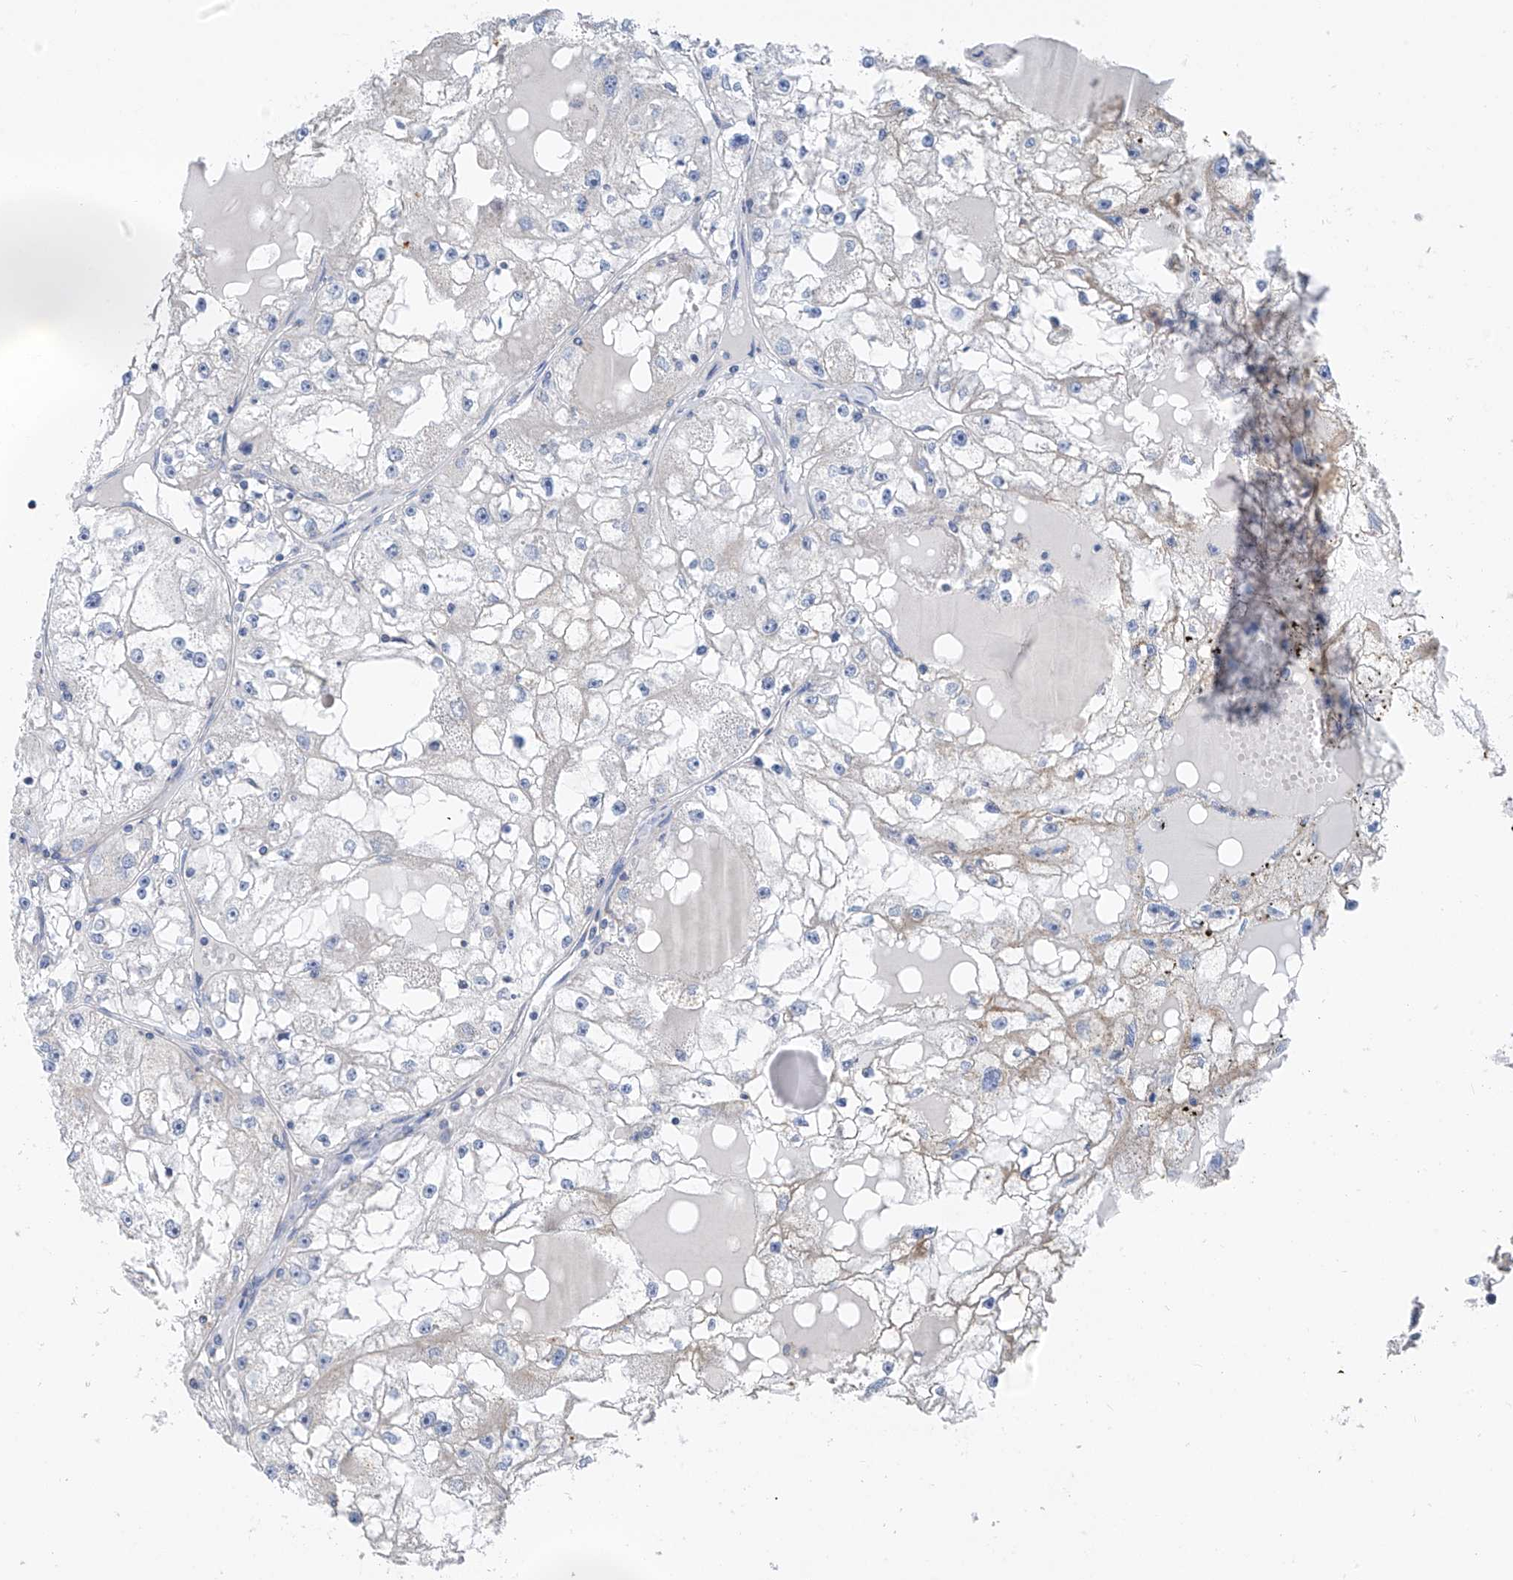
{"staining": {"intensity": "negative", "quantity": "none", "location": "none"}, "tissue": "renal cancer", "cell_type": "Tumor cells", "image_type": "cancer", "snomed": [{"axis": "morphology", "description": "Adenocarcinoma, NOS"}, {"axis": "topography", "description": "Kidney"}], "caption": "Immunohistochemical staining of renal cancer (adenocarcinoma) displays no significant expression in tumor cells.", "gene": "SYN3", "patient": {"sex": "male", "age": 56}}